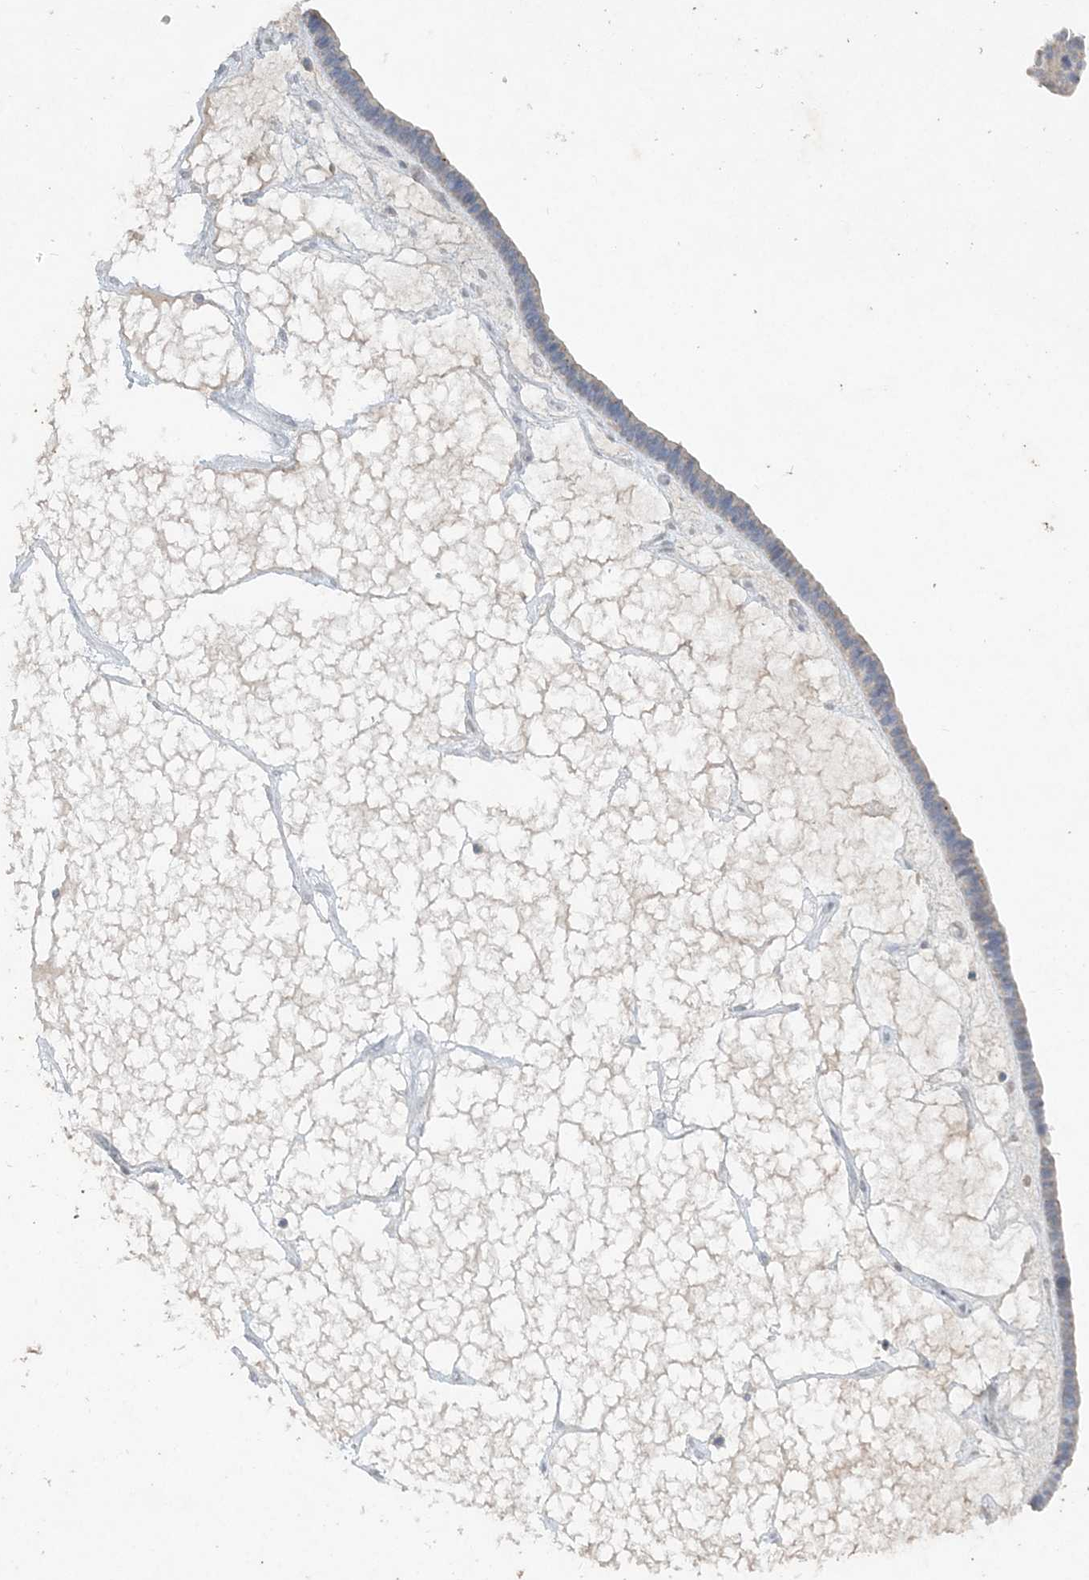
{"staining": {"intensity": "negative", "quantity": "none", "location": "none"}, "tissue": "ovarian cancer", "cell_type": "Tumor cells", "image_type": "cancer", "snomed": [{"axis": "morphology", "description": "Cystadenocarcinoma, serous, NOS"}, {"axis": "topography", "description": "Ovary"}], "caption": "DAB (3,3'-diaminobenzidine) immunohistochemical staining of serous cystadenocarcinoma (ovarian) shows no significant staining in tumor cells.", "gene": "DNAH5", "patient": {"sex": "female", "age": 56}}